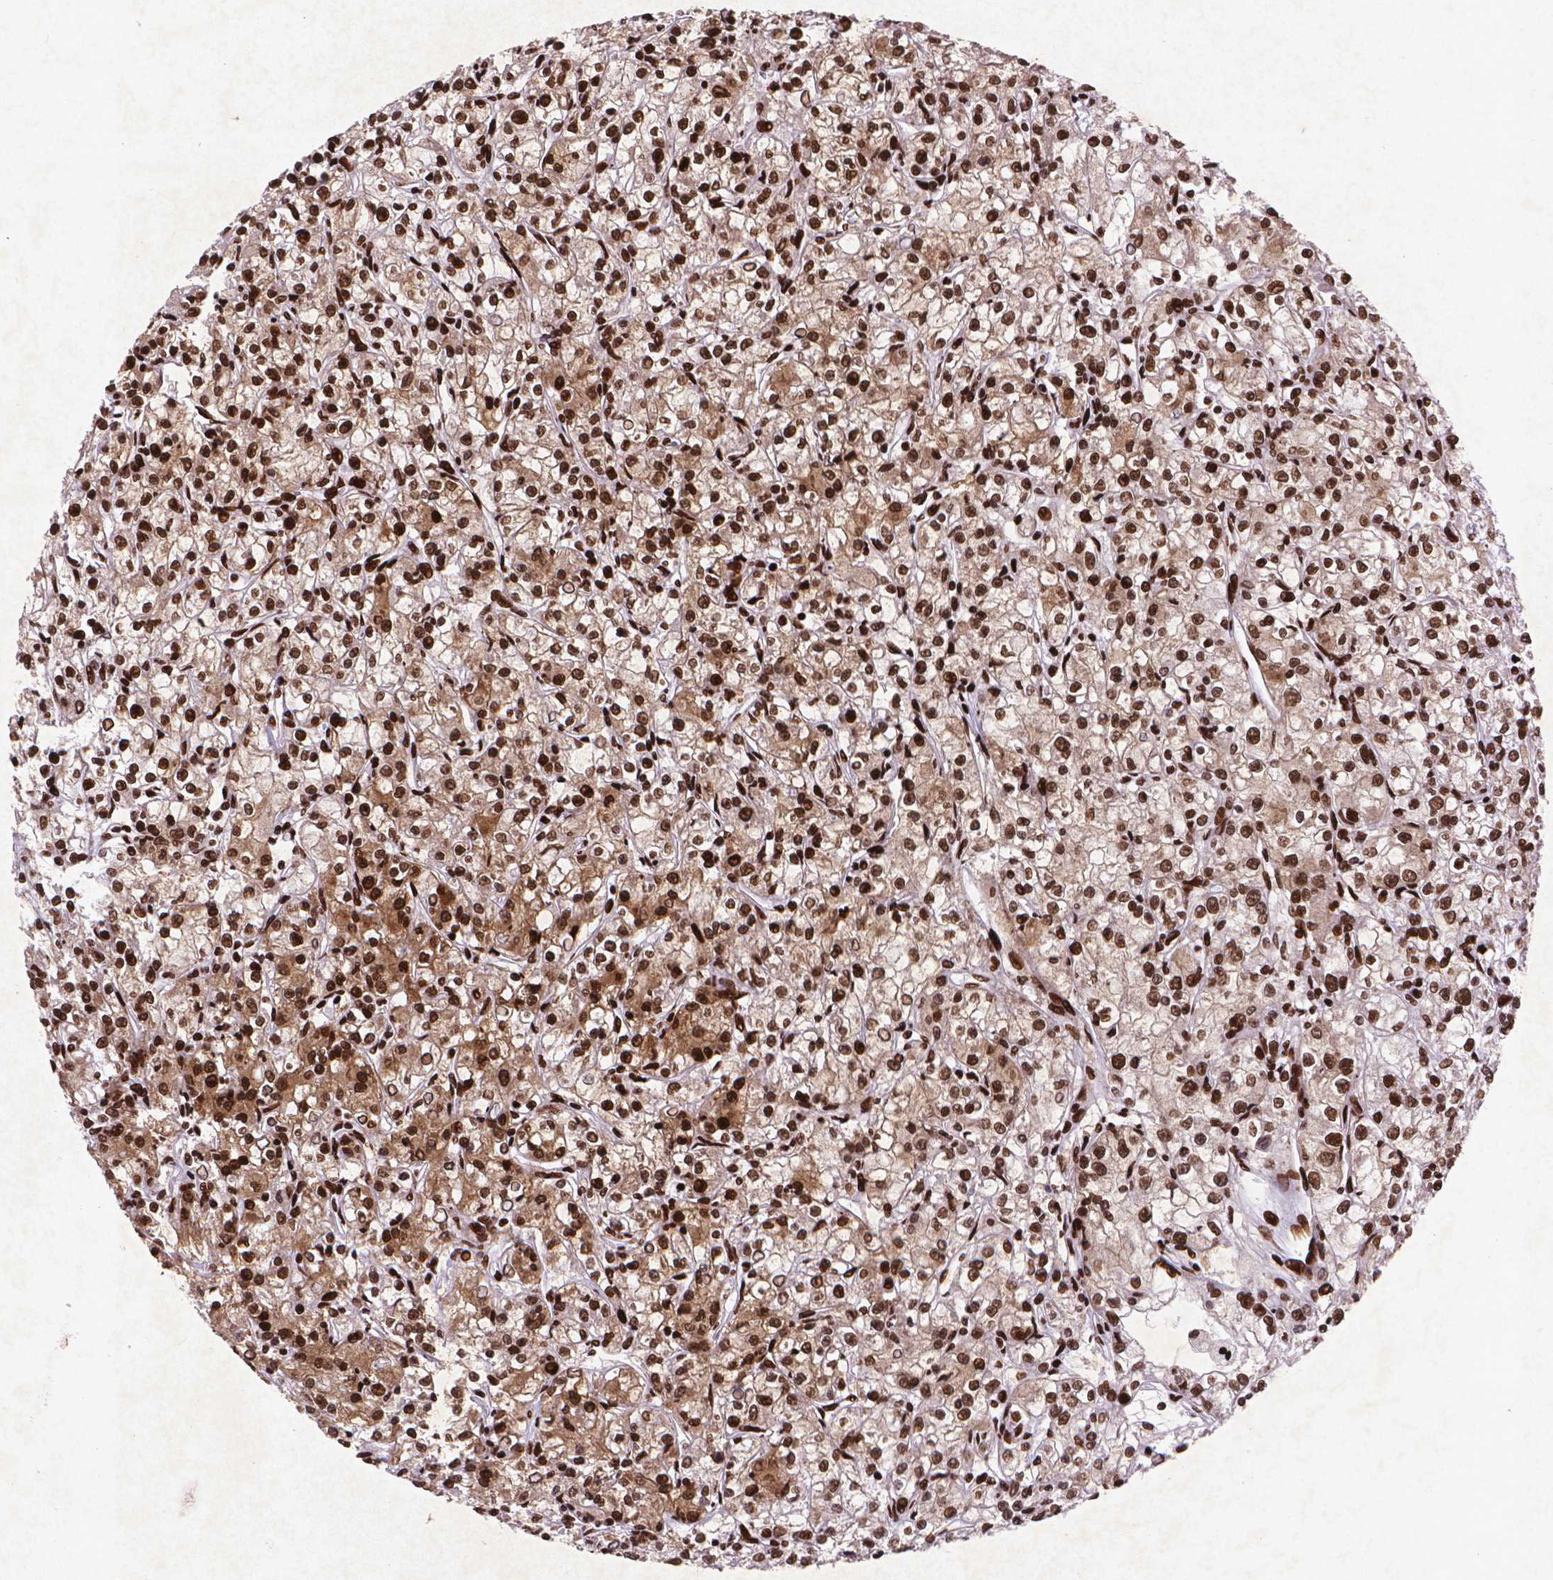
{"staining": {"intensity": "strong", "quantity": ">75%", "location": "cytoplasmic/membranous,nuclear"}, "tissue": "renal cancer", "cell_type": "Tumor cells", "image_type": "cancer", "snomed": [{"axis": "morphology", "description": "Adenocarcinoma, NOS"}, {"axis": "topography", "description": "Kidney"}], "caption": "A brown stain shows strong cytoplasmic/membranous and nuclear positivity of a protein in renal cancer tumor cells.", "gene": "CITED2", "patient": {"sex": "female", "age": 59}}